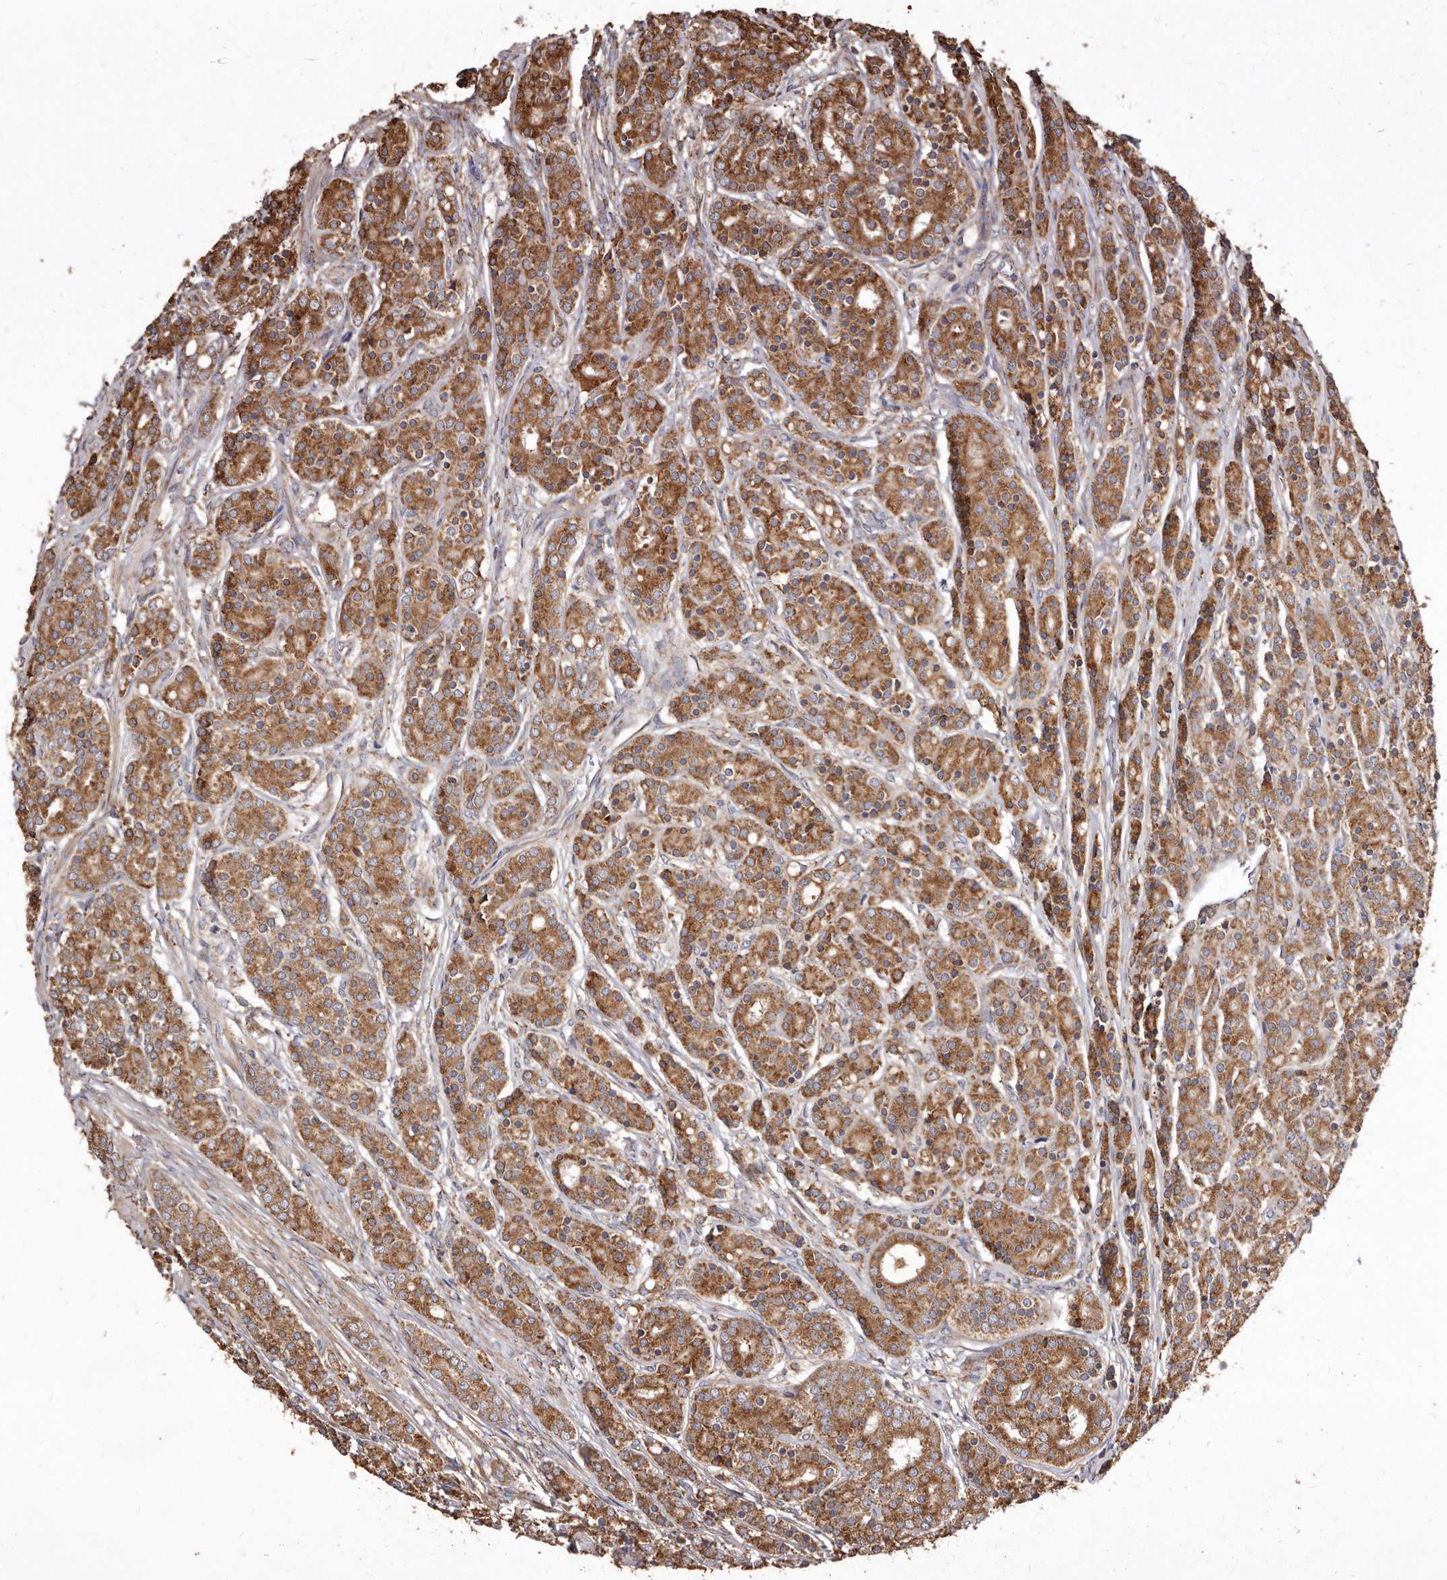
{"staining": {"intensity": "moderate", "quantity": ">75%", "location": "cytoplasmic/membranous"}, "tissue": "prostate cancer", "cell_type": "Tumor cells", "image_type": "cancer", "snomed": [{"axis": "morphology", "description": "Adenocarcinoma, High grade"}, {"axis": "topography", "description": "Prostate"}], "caption": "Prostate cancer (adenocarcinoma (high-grade)) stained with immunohistochemistry (IHC) demonstrates moderate cytoplasmic/membranous positivity in approximately >75% of tumor cells.", "gene": "STEAP2", "patient": {"sex": "male", "age": 62}}